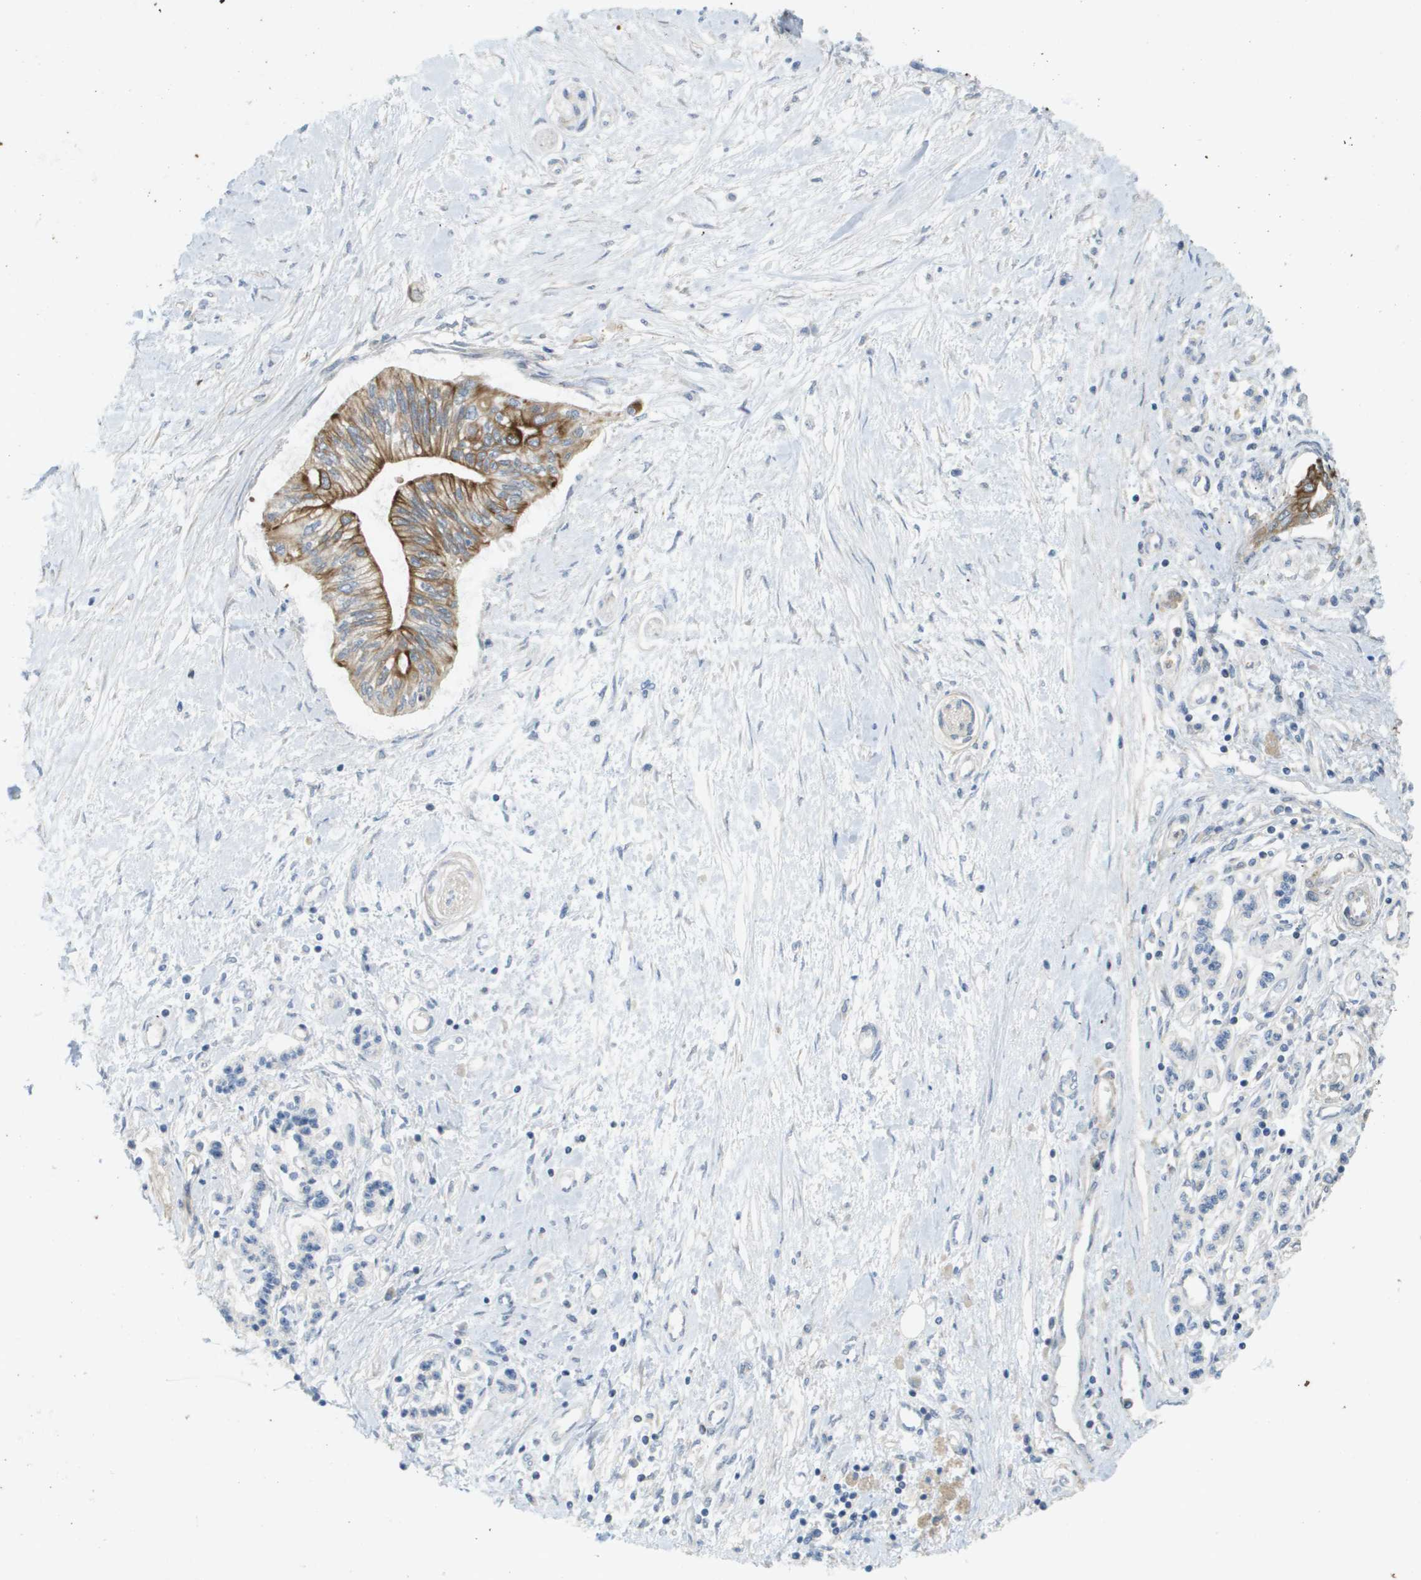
{"staining": {"intensity": "strong", "quantity": ">75%", "location": "cytoplasmic/membranous"}, "tissue": "pancreatic cancer", "cell_type": "Tumor cells", "image_type": "cancer", "snomed": [{"axis": "morphology", "description": "Adenocarcinoma, NOS"}, {"axis": "topography", "description": "Pancreas"}], "caption": "Immunohistochemistry (IHC) photomicrograph of neoplastic tissue: human pancreatic cancer stained using immunohistochemistry (IHC) exhibits high levels of strong protein expression localized specifically in the cytoplasmic/membranous of tumor cells, appearing as a cytoplasmic/membranous brown color.", "gene": "KRT23", "patient": {"sex": "female", "age": 77}}